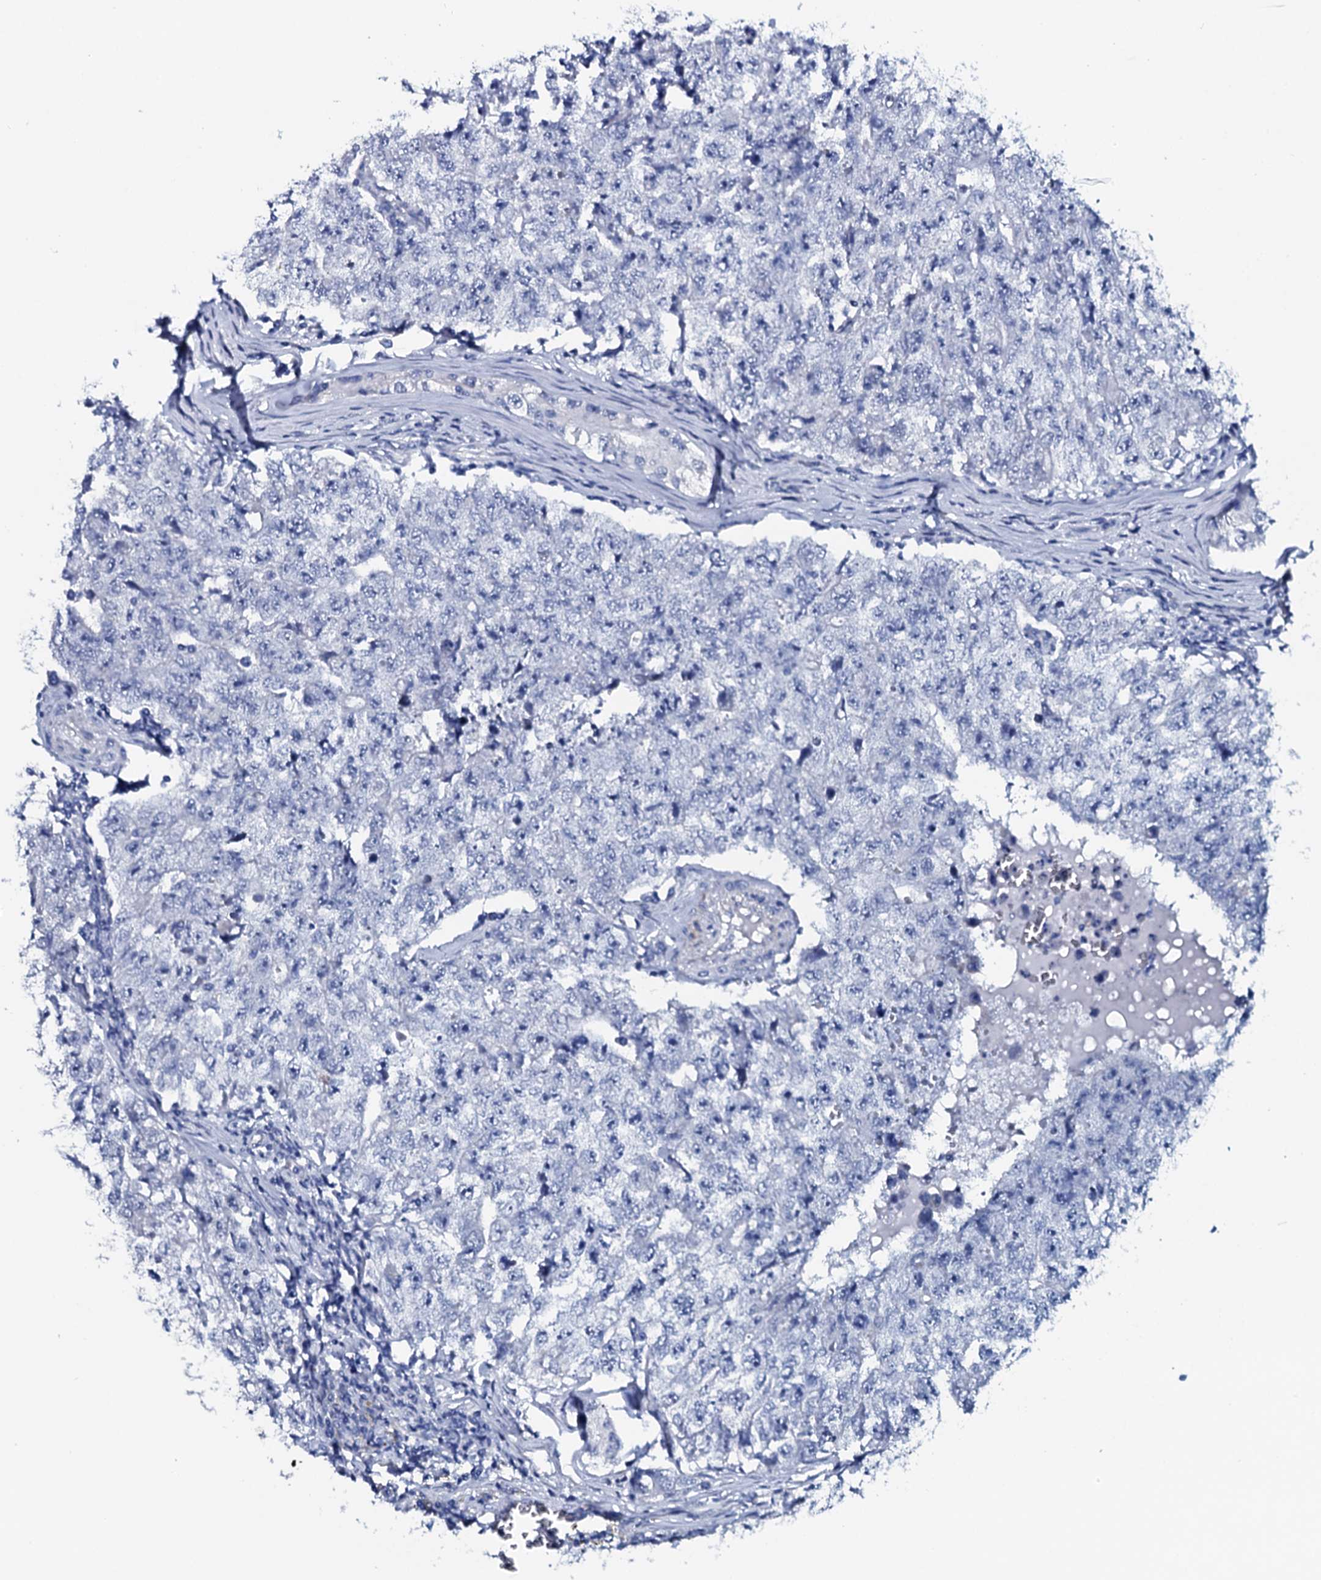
{"staining": {"intensity": "negative", "quantity": "none", "location": "none"}, "tissue": "testis cancer", "cell_type": "Tumor cells", "image_type": "cancer", "snomed": [{"axis": "morphology", "description": "Carcinoma, Embryonal, NOS"}, {"axis": "topography", "description": "Testis"}], "caption": "There is no significant expression in tumor cells of embryonal carcinoma (testis).", "gene": "GYS2", "patient": {"sex": "male", "age": 17}}